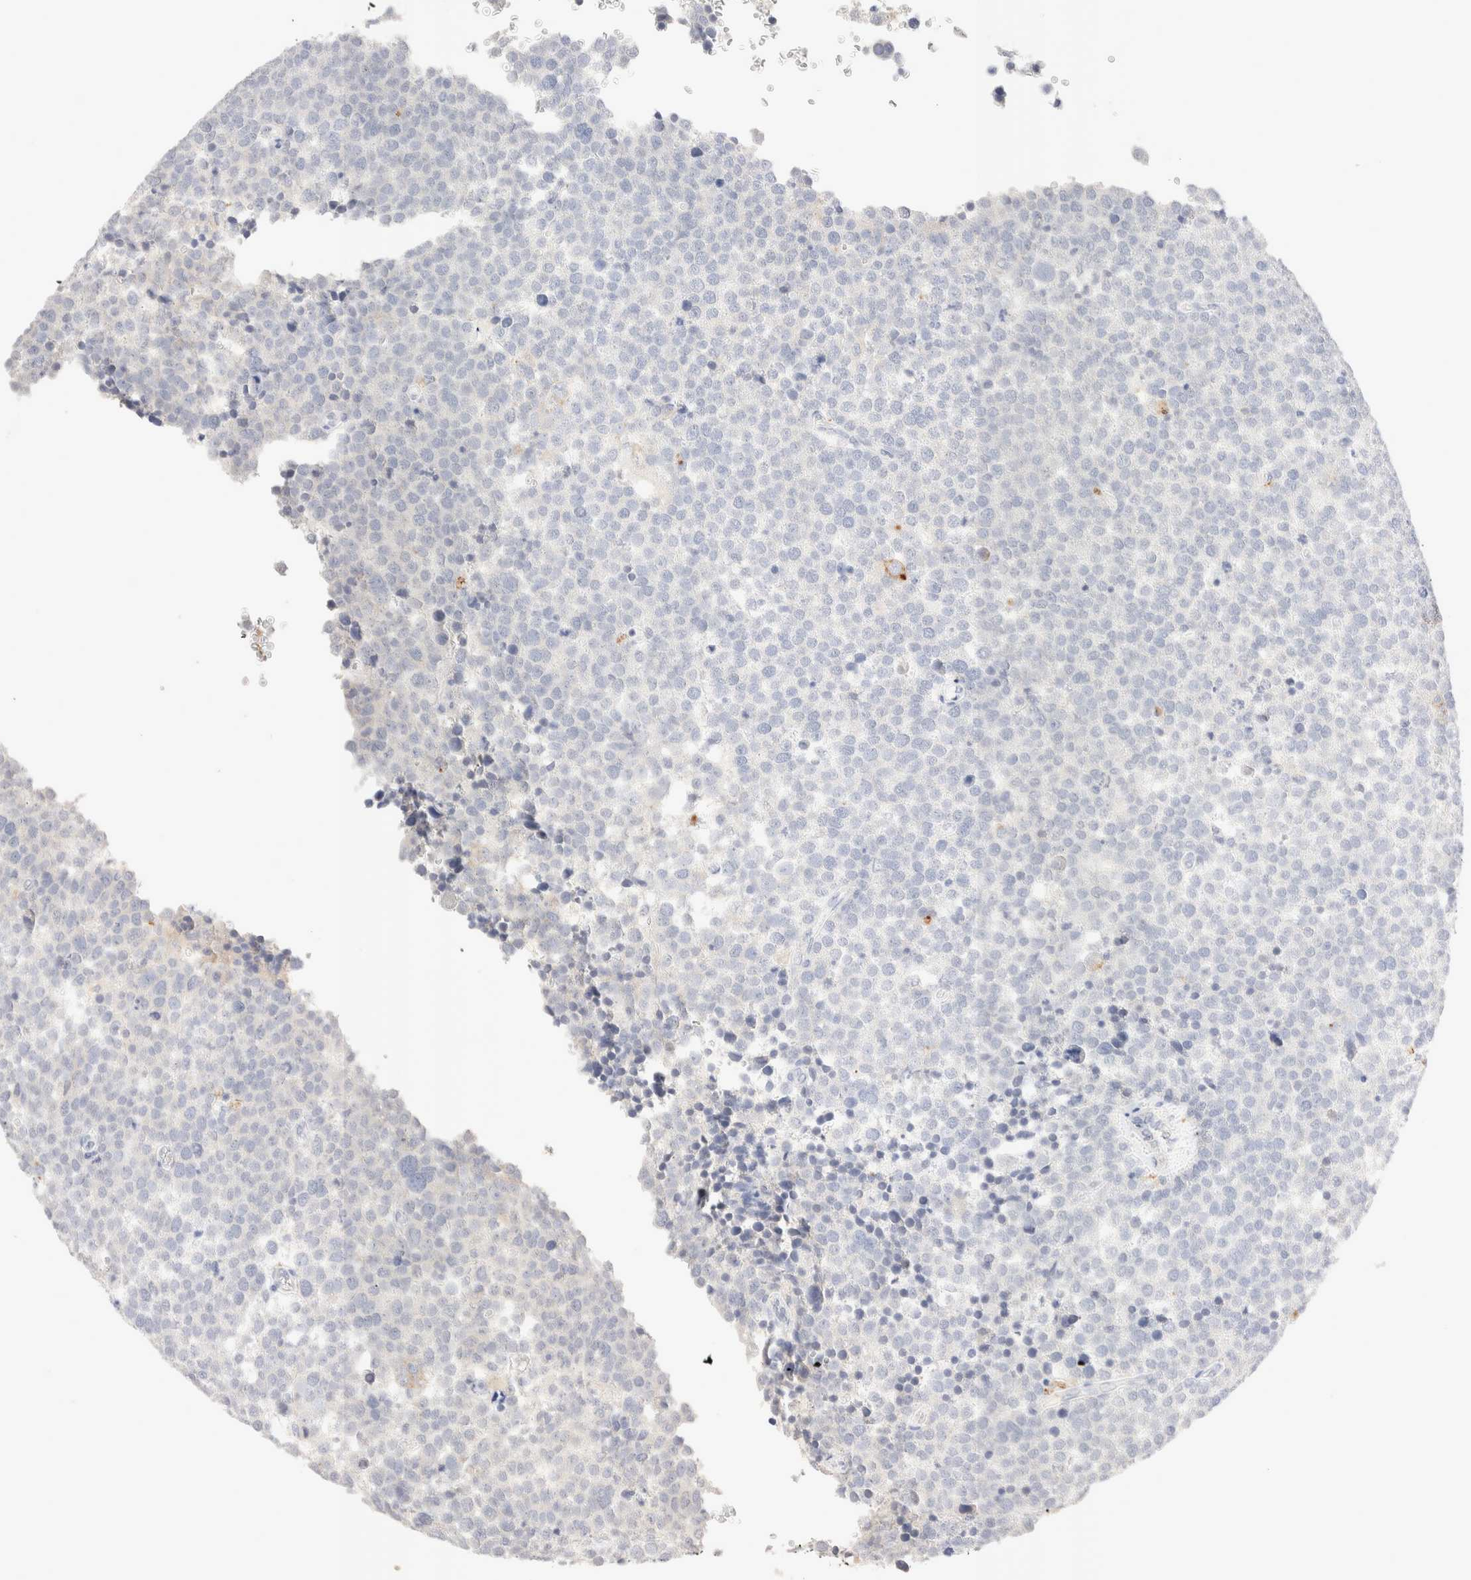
{"staining": {"intensity": "negative", "quantity": "none", "location": "none"}, "tissue": "testis cancer", "cell_type": "Tumor cells", "image_type": "cancer", "snomed": [{"axis": "morphology", "description": "Seminoma, NOS"}, {"axis": "topography", "description": "Testis"}], "caption": "Immunohistochemical staining of human testis cancer (seminoma) reveals no significant staining in tumor cells. (DAB IHC visualized using brightfield microscopy, high magnification).", "gene": "EPCAM", "patient": {"sex": "male", "age": 71}}